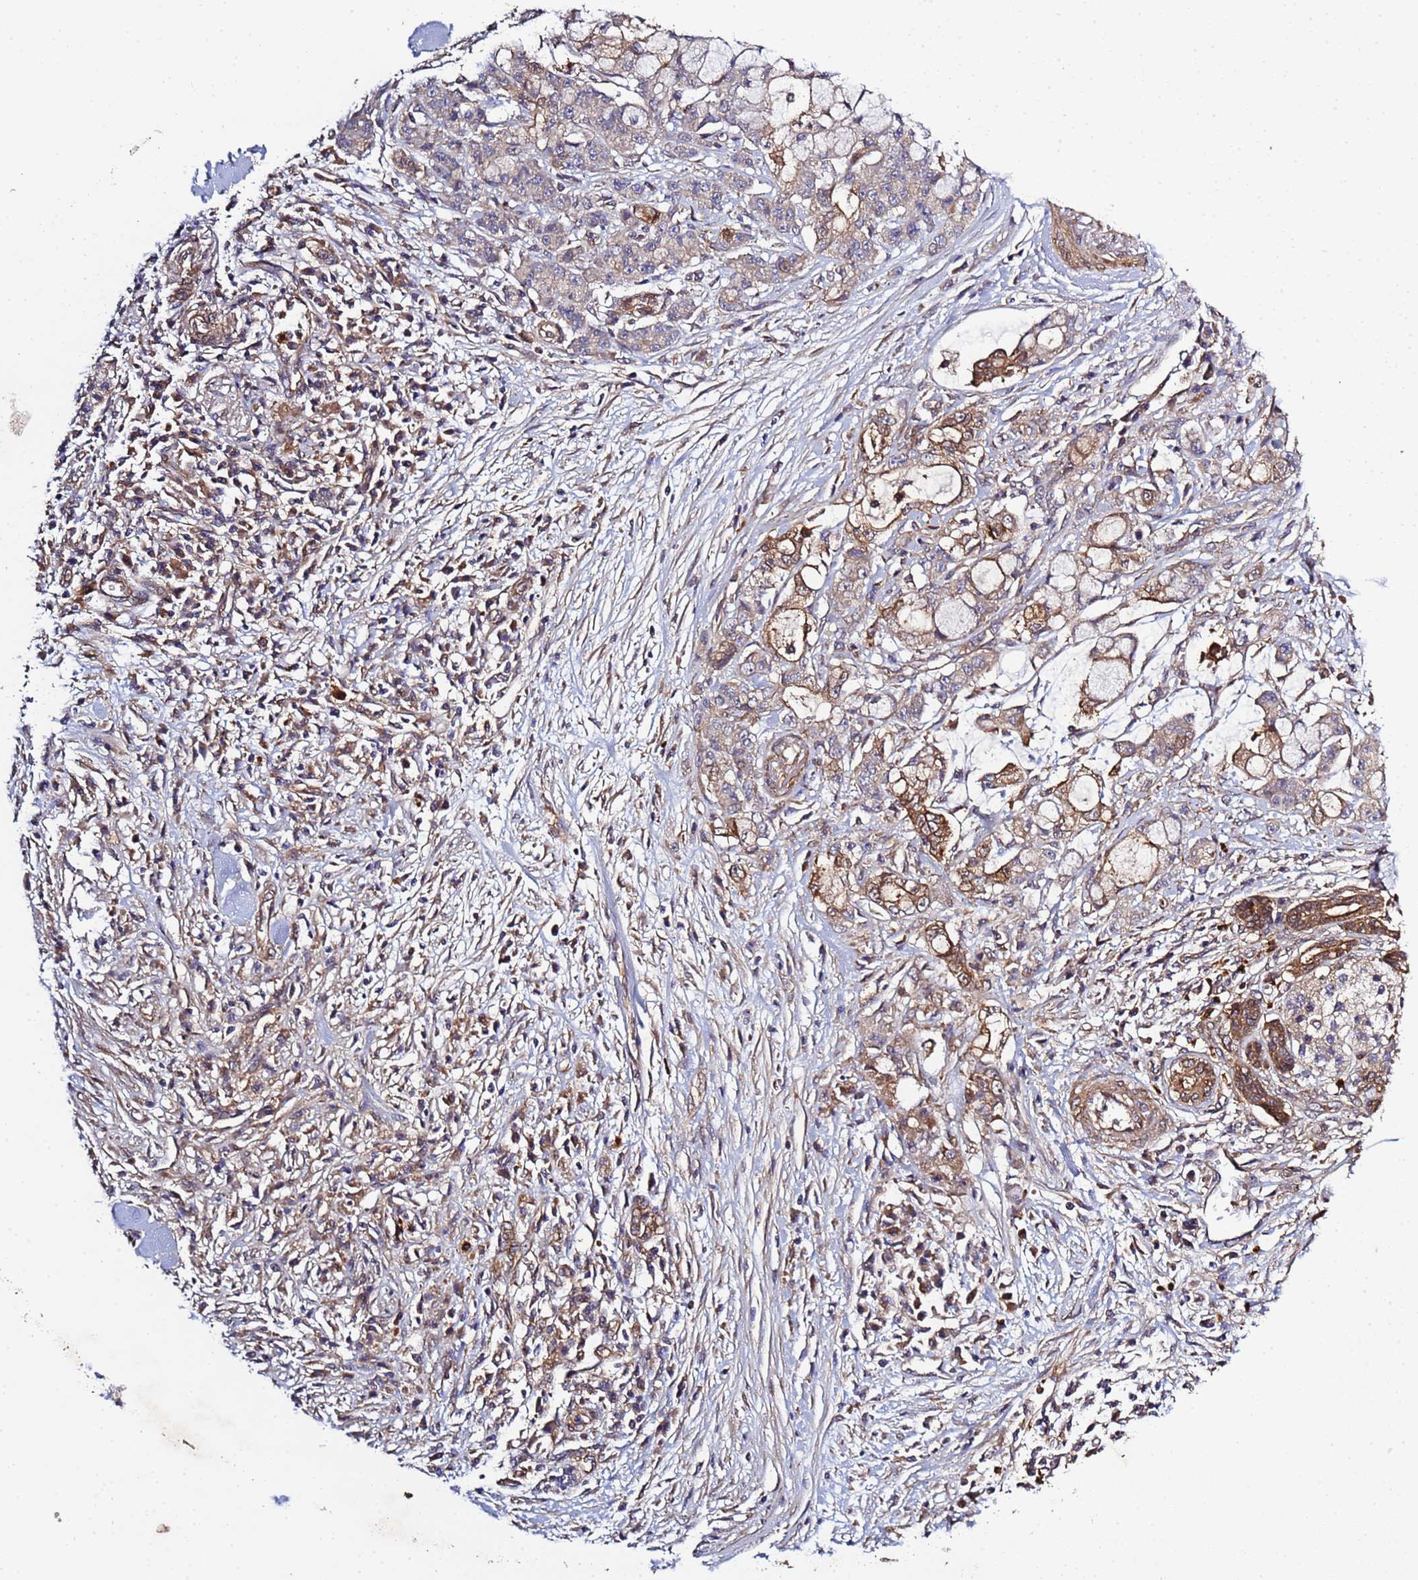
{"staining": {"intensity": "moderate", "quantity": "<25%", "location": "cytoplasmic/membranous"}, "tissue": "pancreatic cancer", "cell_type": "Tumor cells", "image_type": "cancer", "snomed": [{"axis": "morphology", "description": "Adenocarcinoma, NOS"}, {"axis": "topography", "description": "Pancreas"}], "caption": "Moderate cytoplasmic/membranous expression is identified in approximately <25% of tumor cells in adenocarcinoma (pancreatic). (Stains: DAB in brown, nuclei in blue, Microscopy: brightfield microscopy at high magnification).", "gene": "C8orf34", "patient": {"sex": "female", "age": 73}}